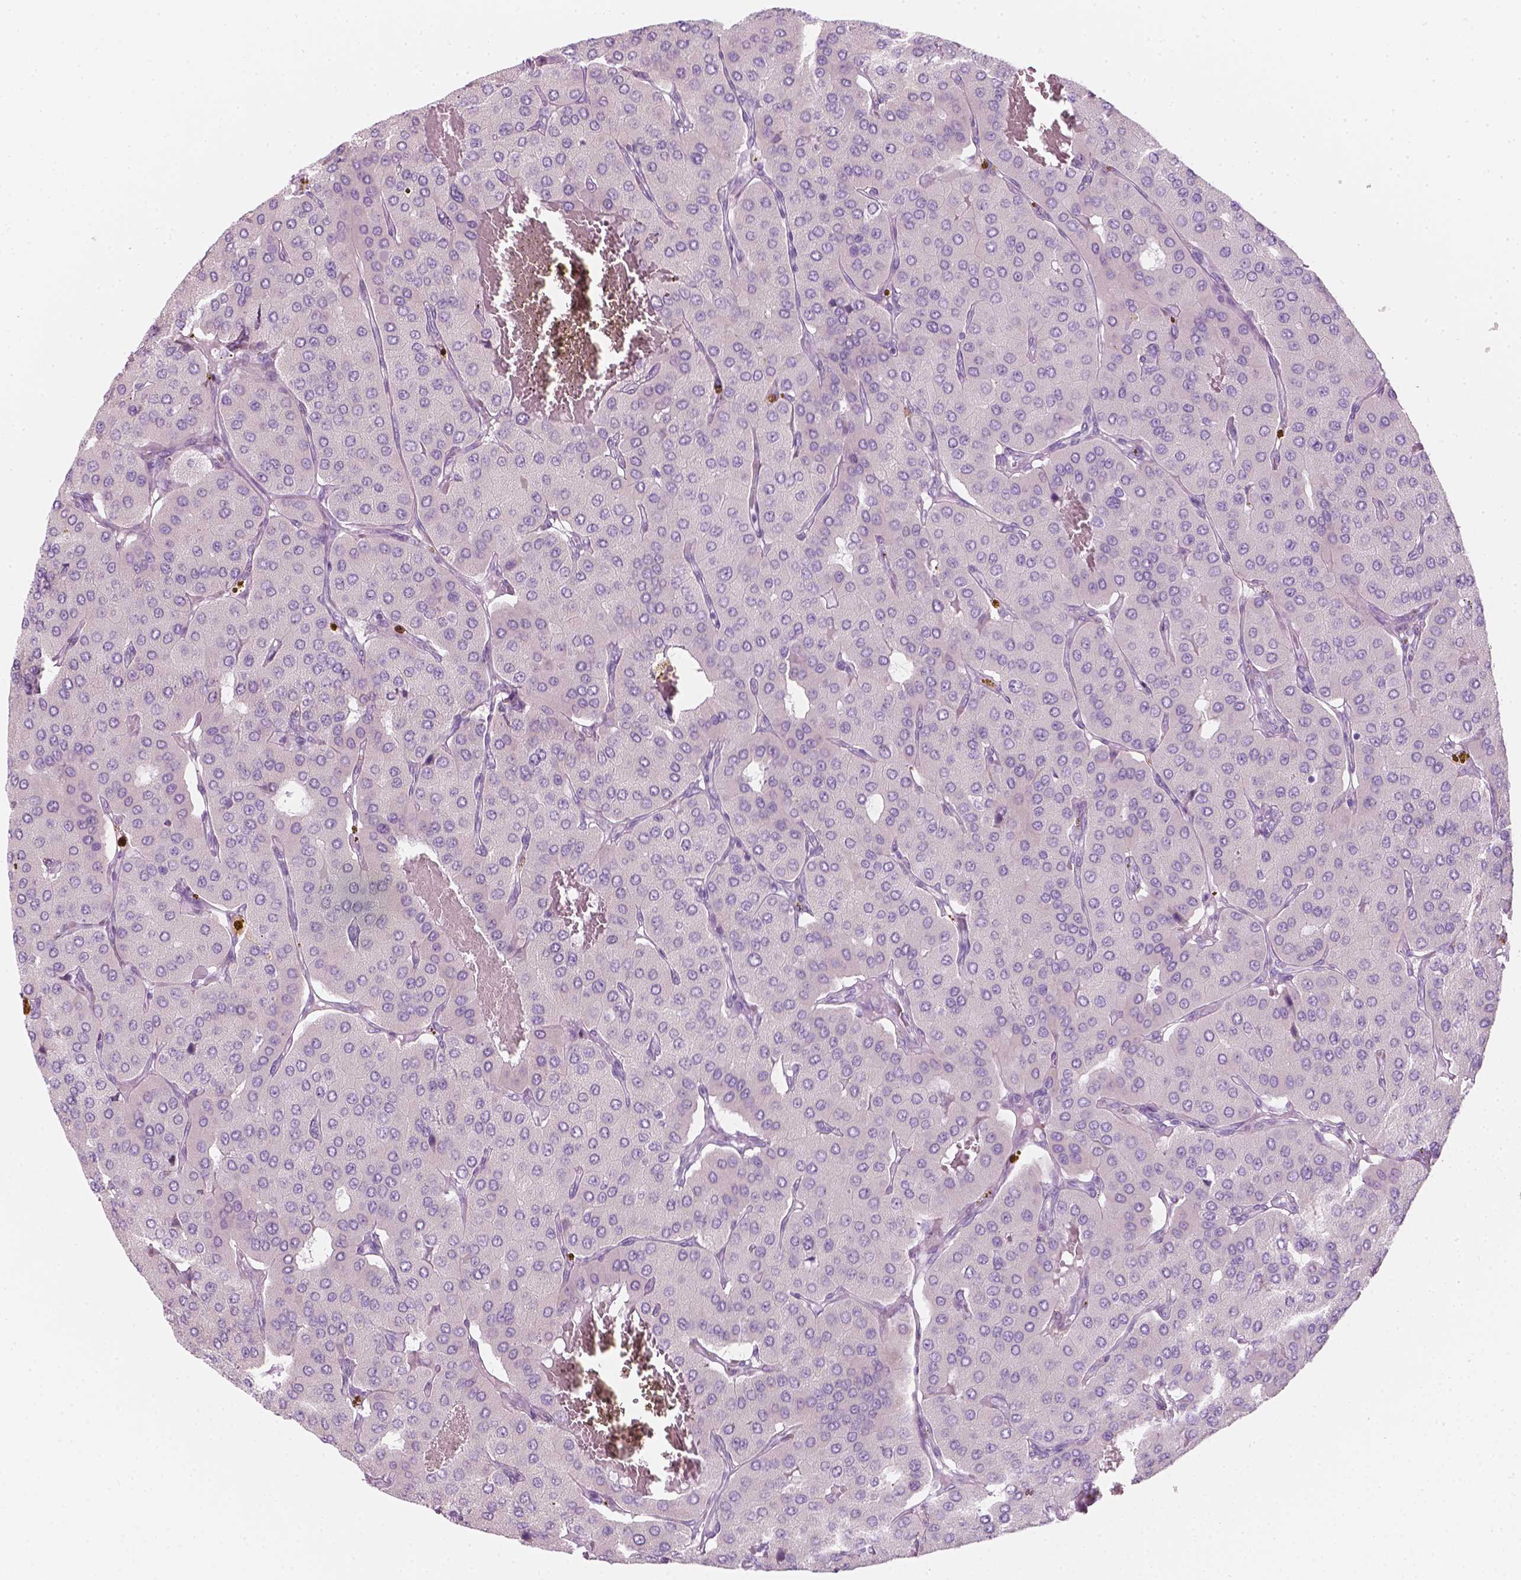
{"staining": {"intensity": "negative", "quantity": "none", "location": "none"}, "tissue": "parathyroid gland", "cell_type": "Glandular cells", "image_type": "normal", "snomed": [{"axis": "morphology", "description": "Normal tissue, NOS"}, {"axis": "morphology", "description": "Adenoma, NOS"}, {"axis": "topography", "description": "Parathyroid gland"}], "caption": "Immunohistochemistry (IHC) histopathology image of unremarkable parathyroid gland: parathyroid gland stained with DAB displays no significant protein staining in glandular cells. (Brightfield microscopy of DAB (3,3'-diaminobenzidine) IHC at high magnification).", "gene": "CES1", "patient": {"sex": "female", "age": 86}}